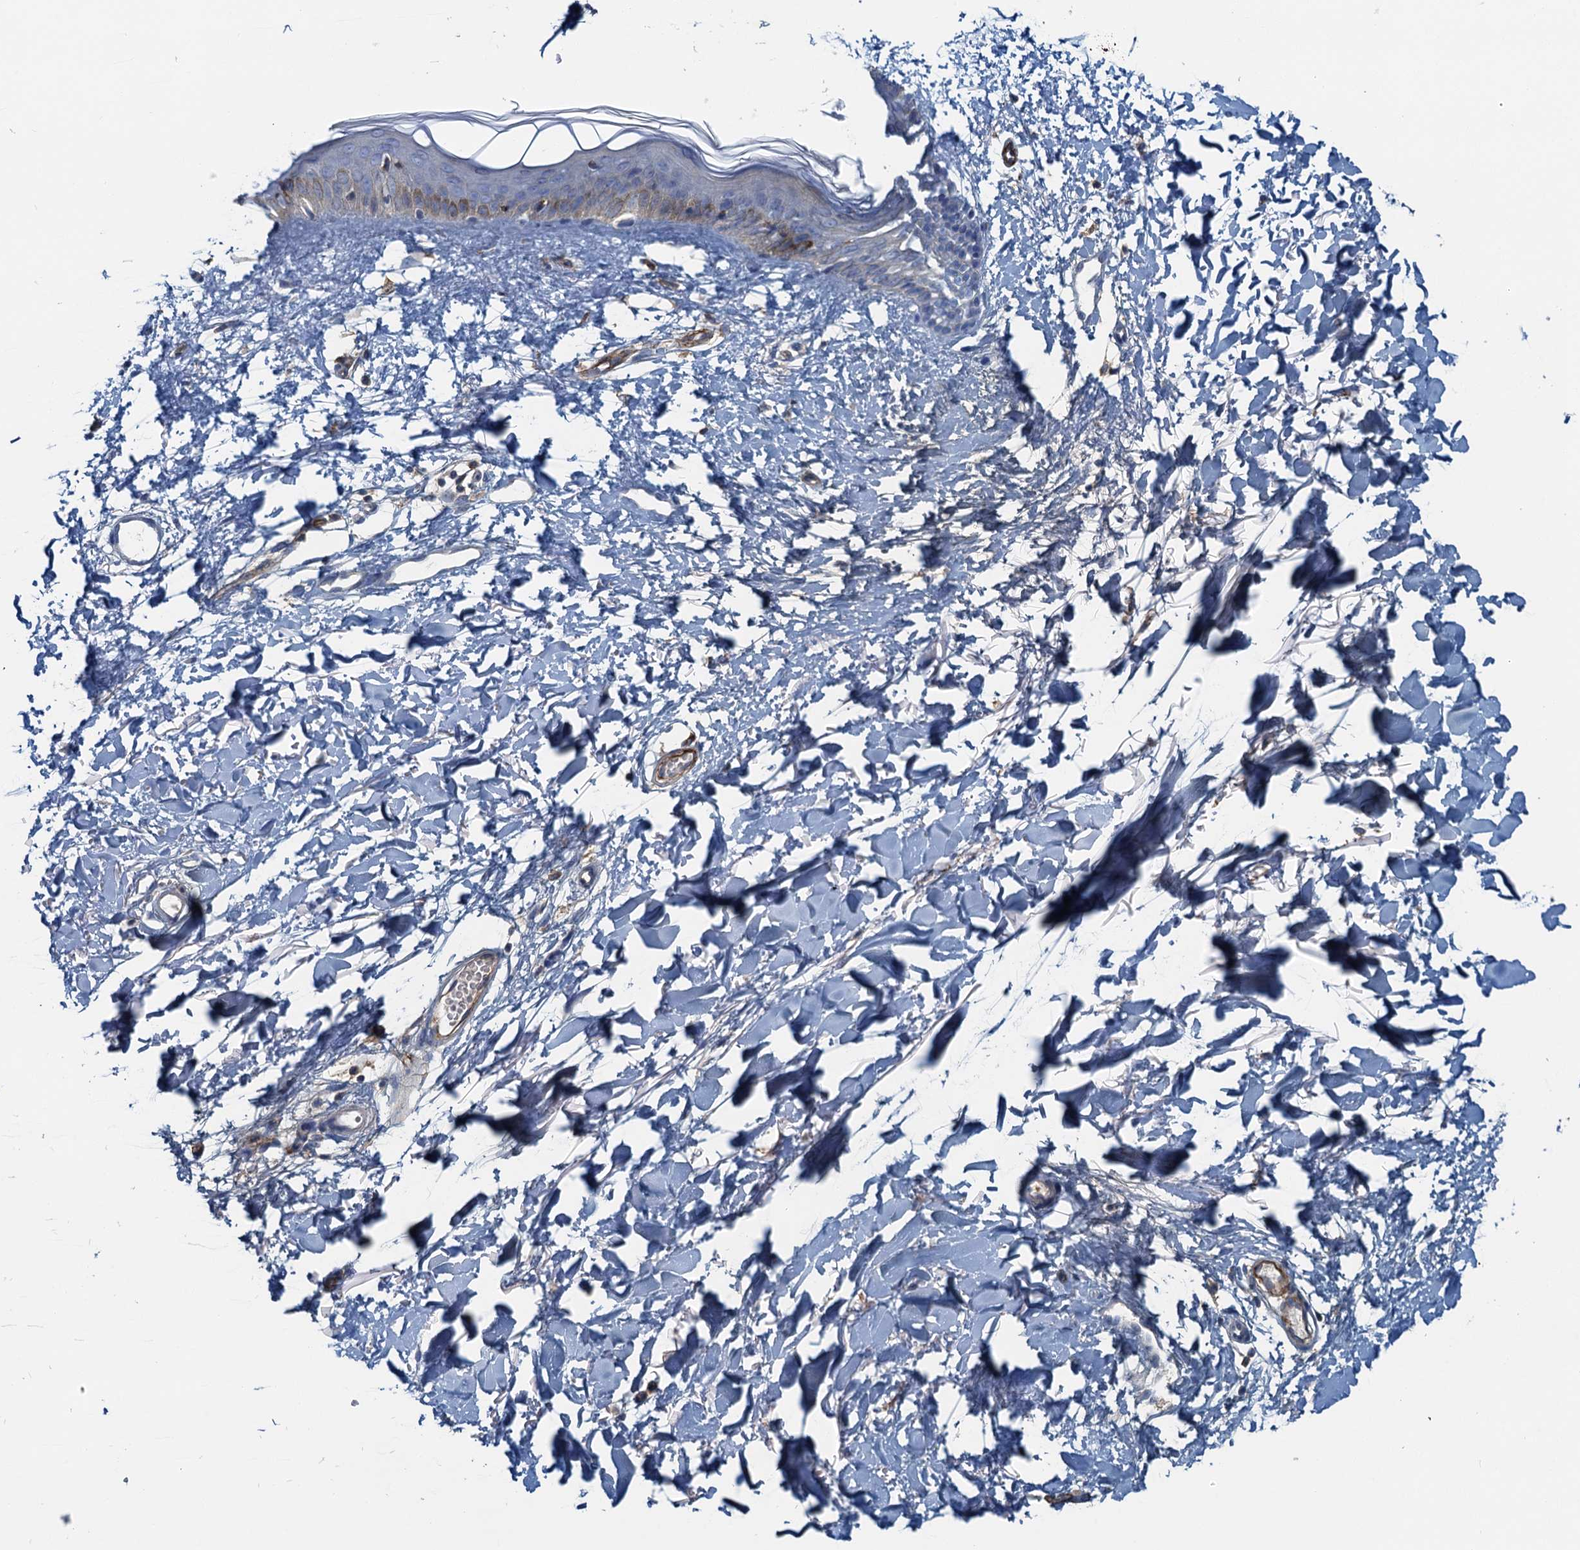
{"staining": {"intensity": "negative", "quantity": "none", "location": "none"}, "tissue": "skin", "cell_type": "Fibroblasts", "image_type": "normal", "snomed": [{"axis": "morphology", "description": "Normal tissue, NOS"}, {"axis": "topography", "description": "Skin"}], "caption": "High magnification brightfield microscopy of normal skin stained with DAB (brown) and counterstained with hematoxylin (blue): fibroblasts show no significant staining. (IHC, brightfield microscopy, high magnification).", "gene": "THAP10", "patient": {"sex": "female", "age": 58}}